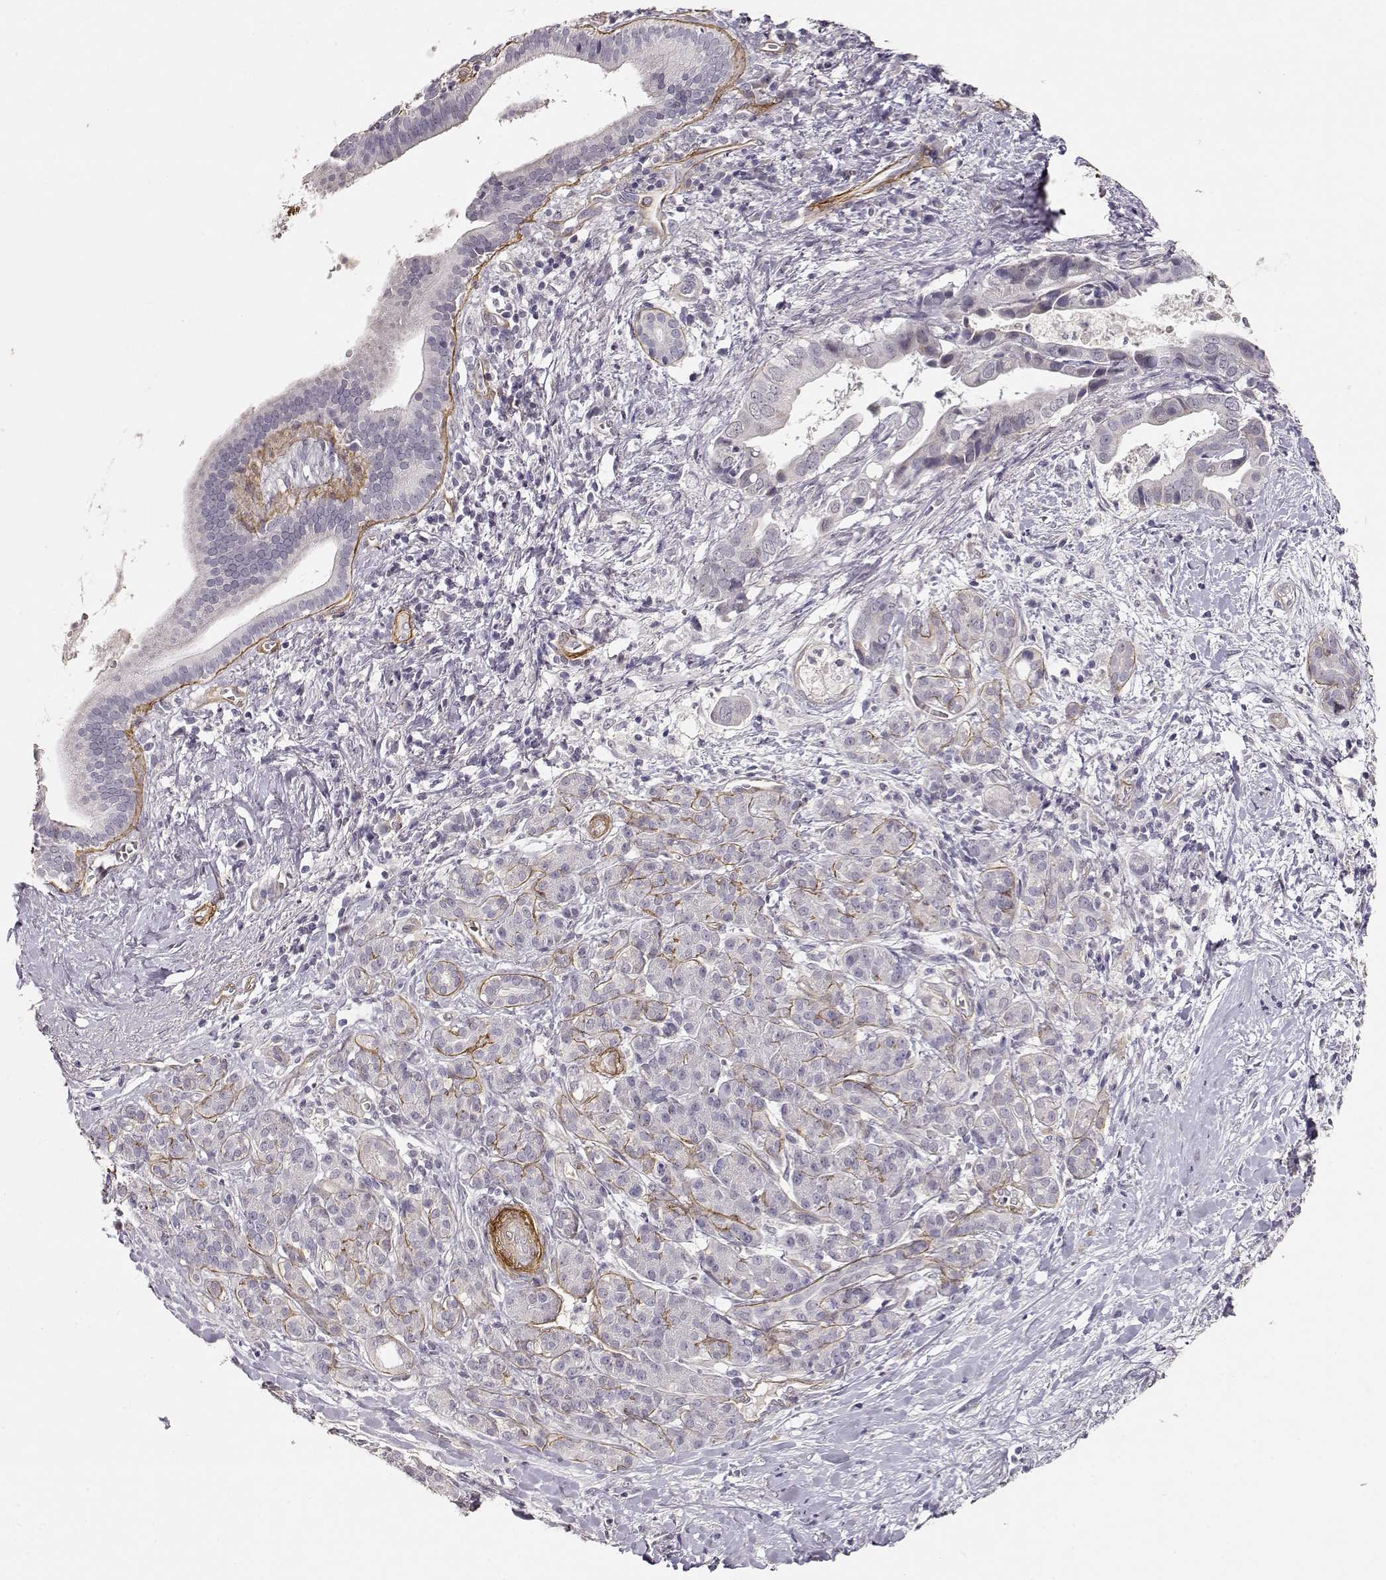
{"staining": {"intensity": "negative", "quantity": "none", "location": "none"}, "tissue": "pancreatic cancer", "cell_type": "Tumor cells", "image_type": "cancer", "snomed": [{"axis": "morphology", "description": "Adenocarcinoma, NOS"}, {"axis": "topography", "description": "Pancreas"}], "caption": "The immunohistochemistry (IHC) image has no significant staining in tumor cells of pancreatic adenocarcinoma tissue.", "gene": "LAMA5", "patient": {"sex": "male", "age": 61}}